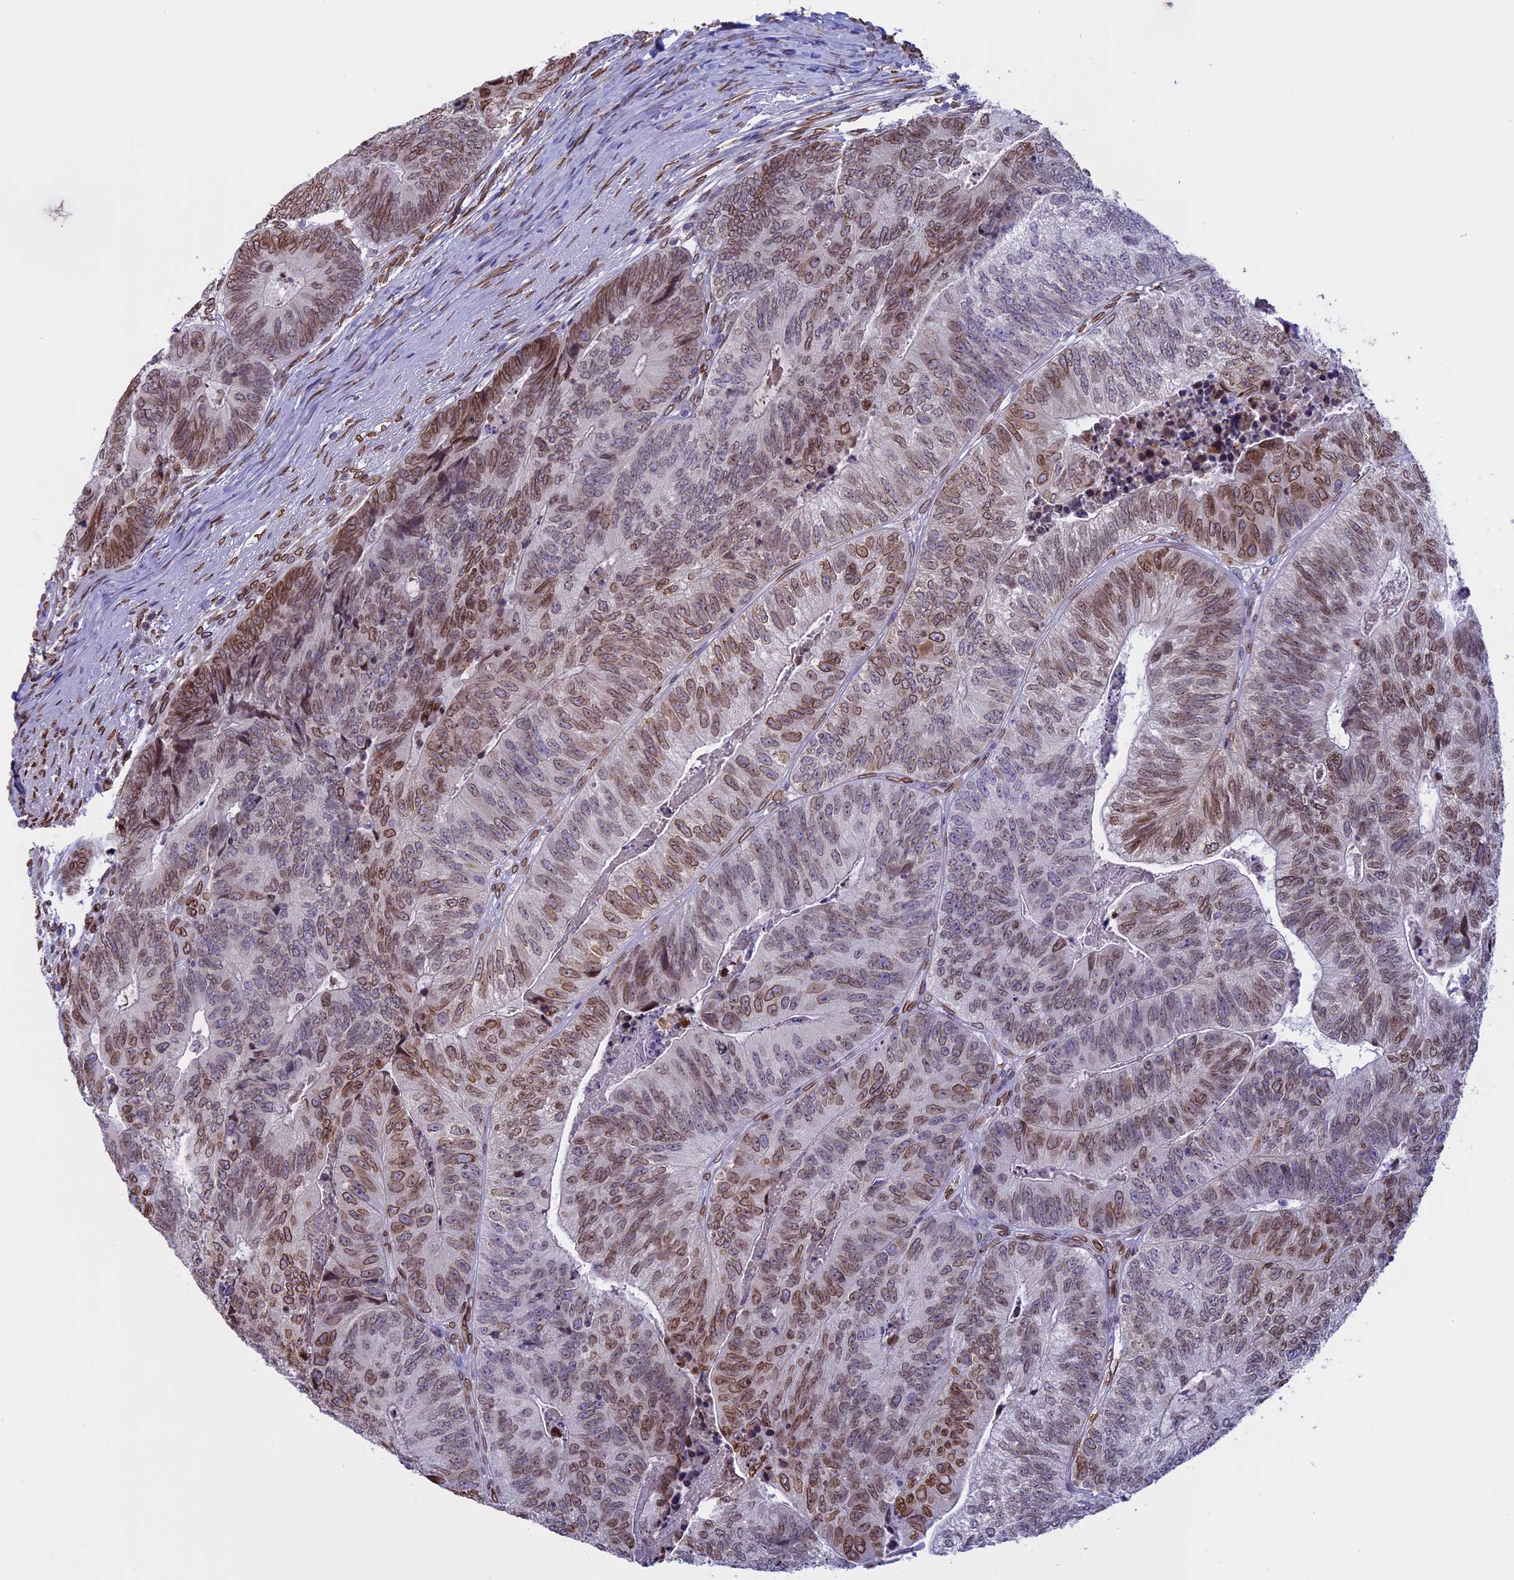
{"staining": {"intensity": "moderate", "quantity": "25%-75%", "location": "cytoplasmic/membranous,nuclear"}, "tissue": "colorectal cancer", "cell_type": "Tumor cells", "image_type": "cancer", "snomed": [{"axis": "morphology", "description": "Adenocarcinoma, NOS"}, {"axis": "topography", "description": "Colon"}], "caption": "Protein staining exhibits moderate cytoplasmic/membranous and nuclear expression in about 25%-75% of tumor cells in colorectal cancer (adenocarcinoma).", "gene": "TMPRSS7", "patient": {"sex": "female", "age": 67}}